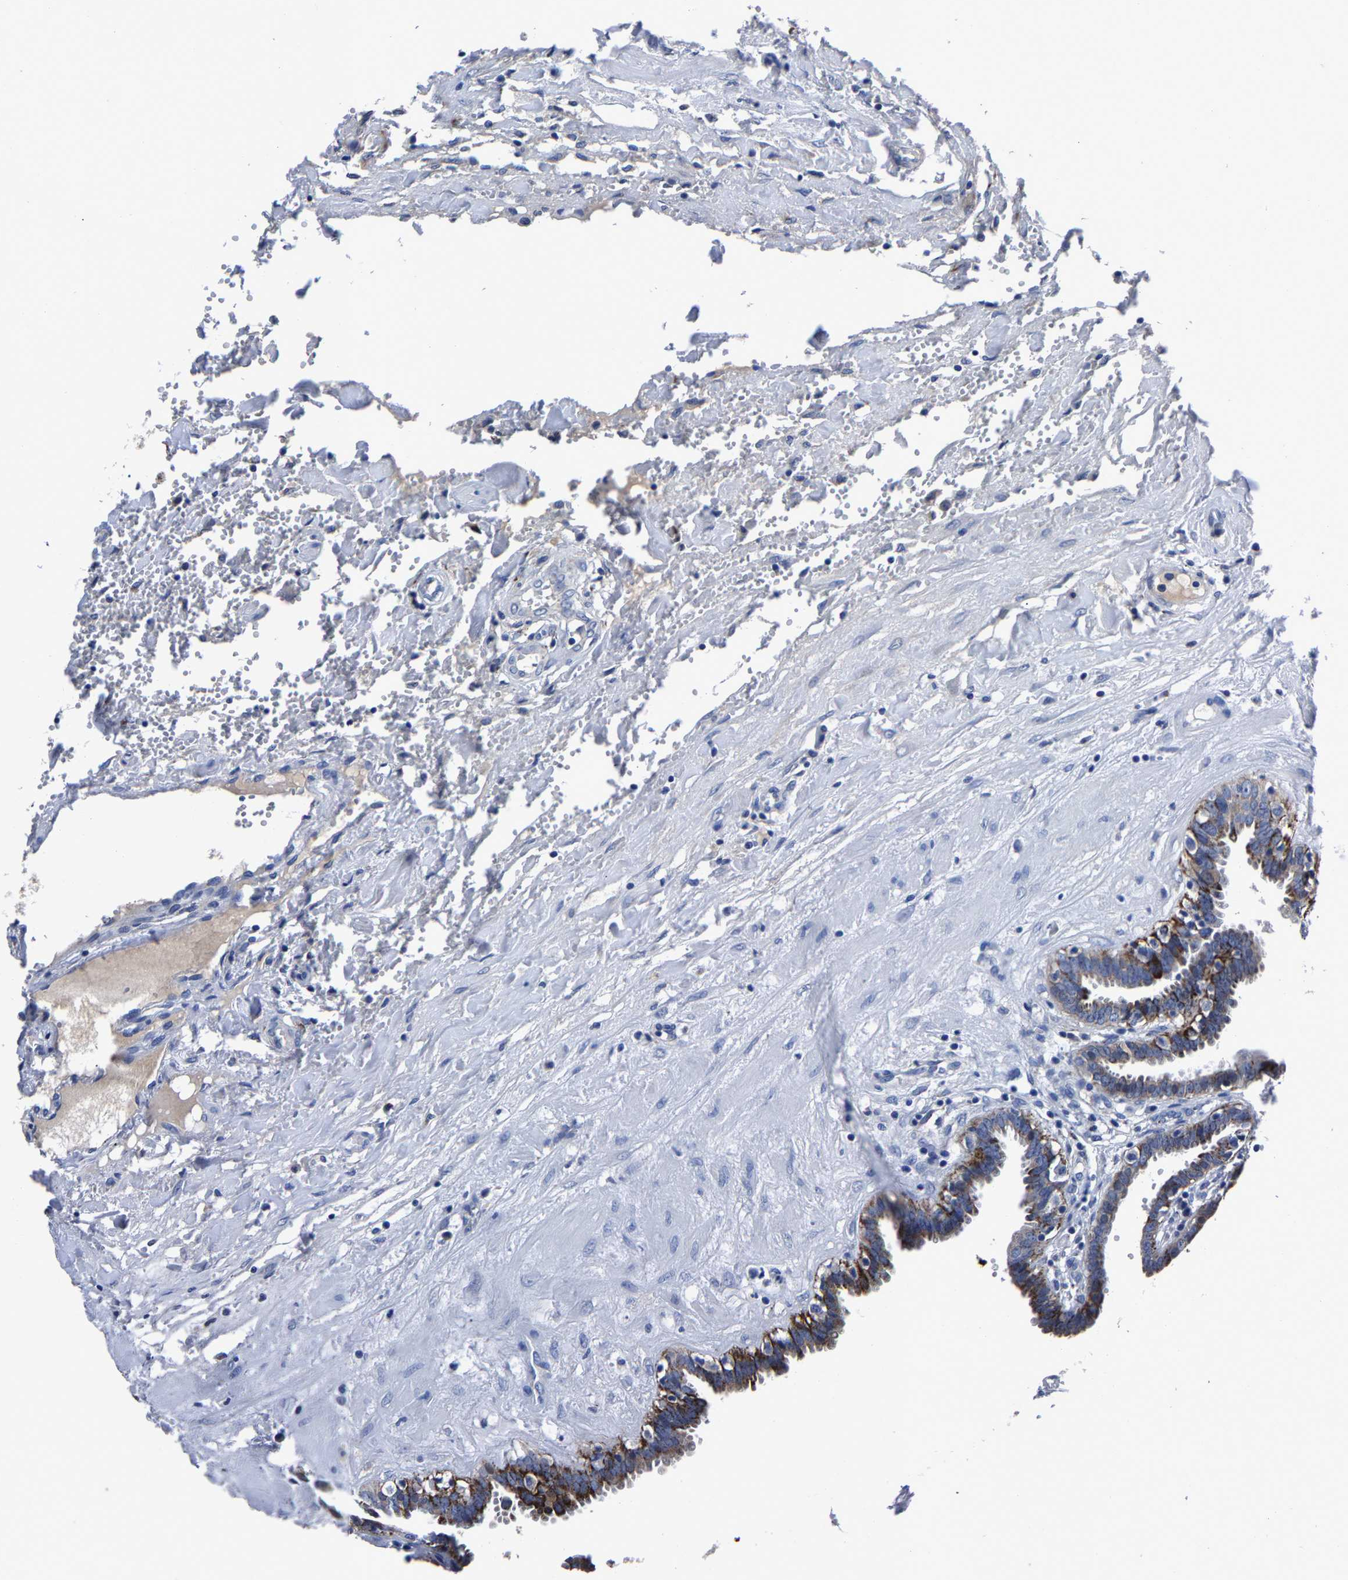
{"staining": {"intensity": "moderate", "quantity": ">75%", "location": "cytoplasmic/membranous"}, "tissue": "fallopian tube", "cell_type": "Glandular cells", "image_type": "normal", "snomed": [{"axis": "morphology", "description": "Normal tissue, NOS"}, {"axis": "topography", "description": "Fallopian tube"}, {"axis": "topography", "description": "Placenta"}], "caption": "A brown stain highlights moderate cytoplasmic/membranous positivity of a protein in glandular cells of benign human fallopian tube. The protein is shown in brown color, while the nuclei are stained blue.", "gene": "PSPH", "patient": {"sex": "female", "age": 32}}